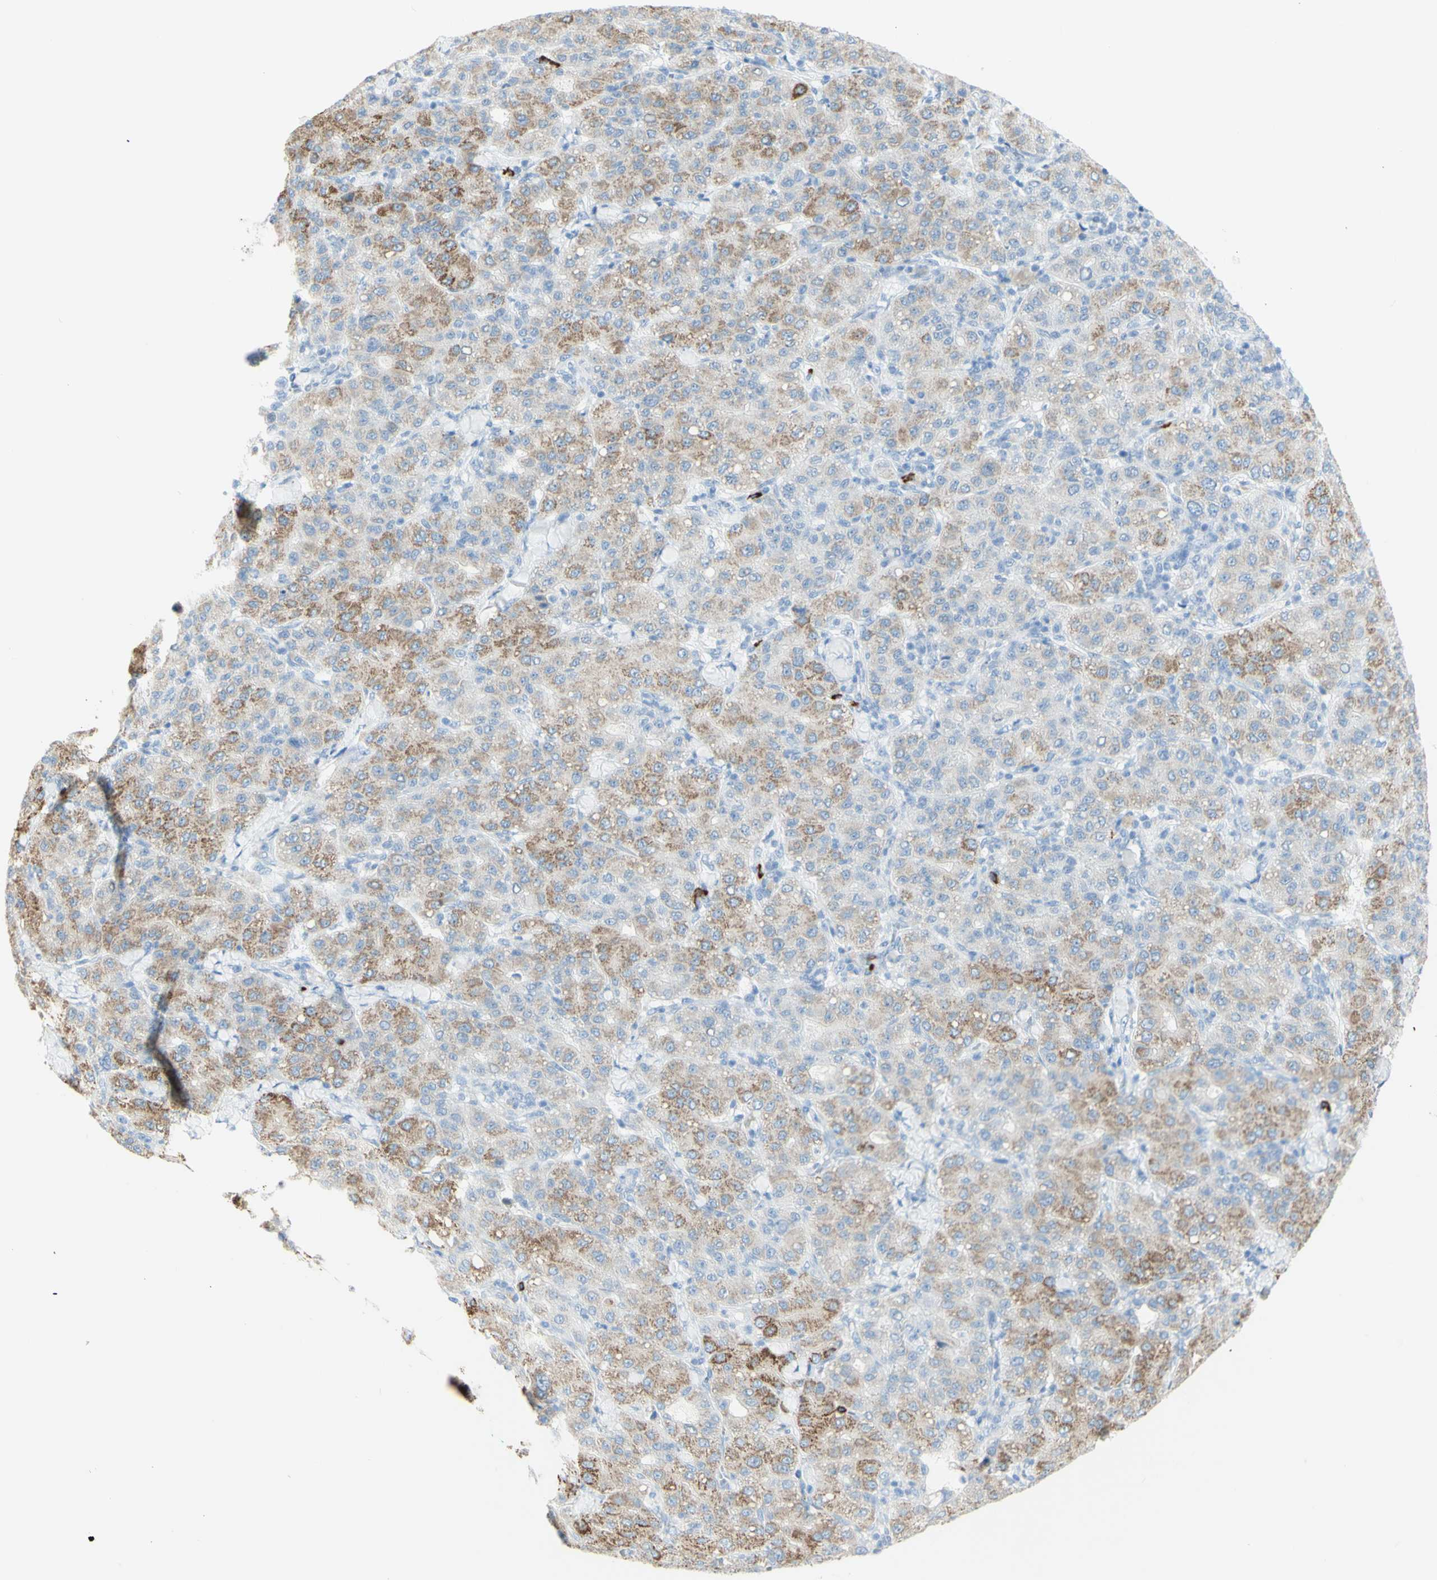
{"staining": {"intensity": "moderate", "quantity": ">75%", "location": "cytoplasmic/membranous"}, "tissue": "liver cancer", "cell_type": "Tumor cells", "image_type": "cancer", "snomed": [{"axis": "morphology", "description": "Carcinoma, Hepatocellular, NOS"}, {"axis": "topography", "description": "Liver"}], "caption": "Immunohistochemistry image of neoplastic tissue: human liver cancer (hepatocellular carcinoma) stained using IHC displays medium levels of moderate protein expression localized specifically in the cytoplasmic/membranous of tumor cells, appearing as a cytoplasmic/membranous brown color.", "gene": "LETM1", "patient": {"sex": "male", "age": 65}}